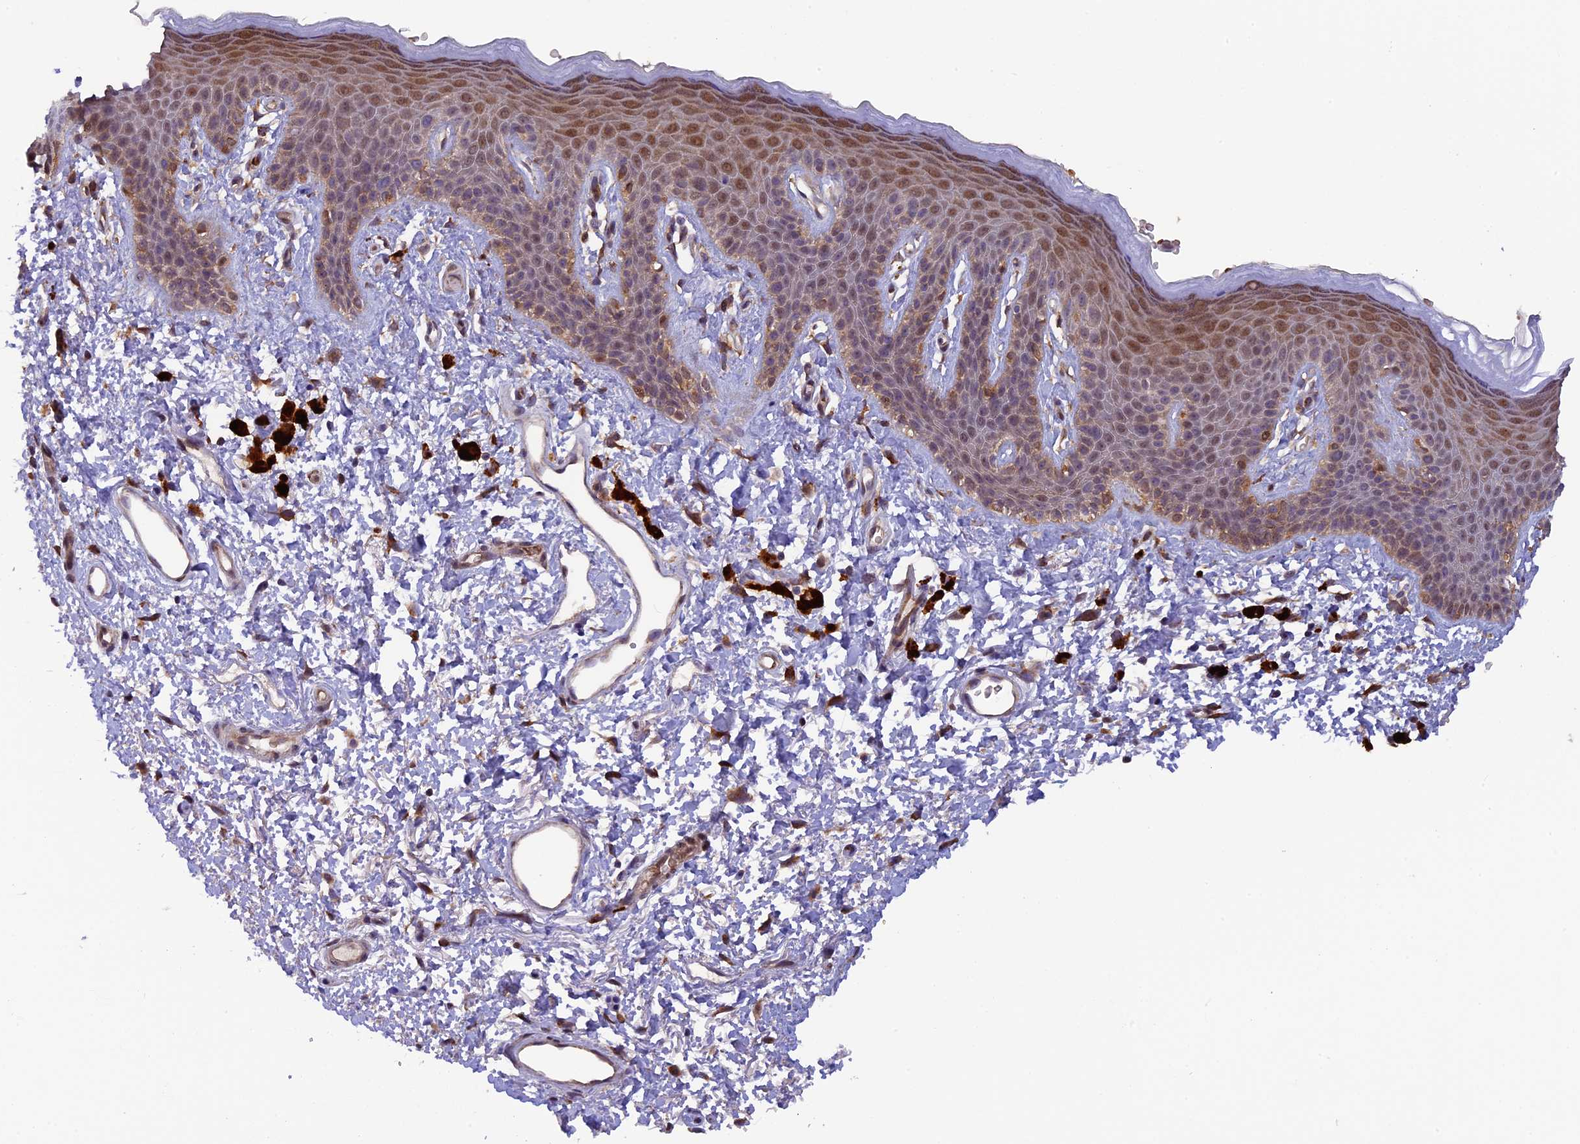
{"staining": {"intensity": "moderate", "quantity": "25%-75%", "location": "cytoplasmic/membranous,nuclear"}, "tissue": "skin", "cell_type": "Epidermal cells", "image_type": "normal", "snomed": [{"axis": "morphology", "description": "Normal tissue, NOS"}, {"axis": "topography", "description": "Anal"}], "caption": "A high-resolution photomicrograph shows immunohistochemistry staining of benign skin, which exhibits moderate cytoplasmic/membranous,nuclear expression in about 25%-75% of epidermal cells.", "gene": "CCDC9B", "patient": {"sex": "female", "age": 46}}